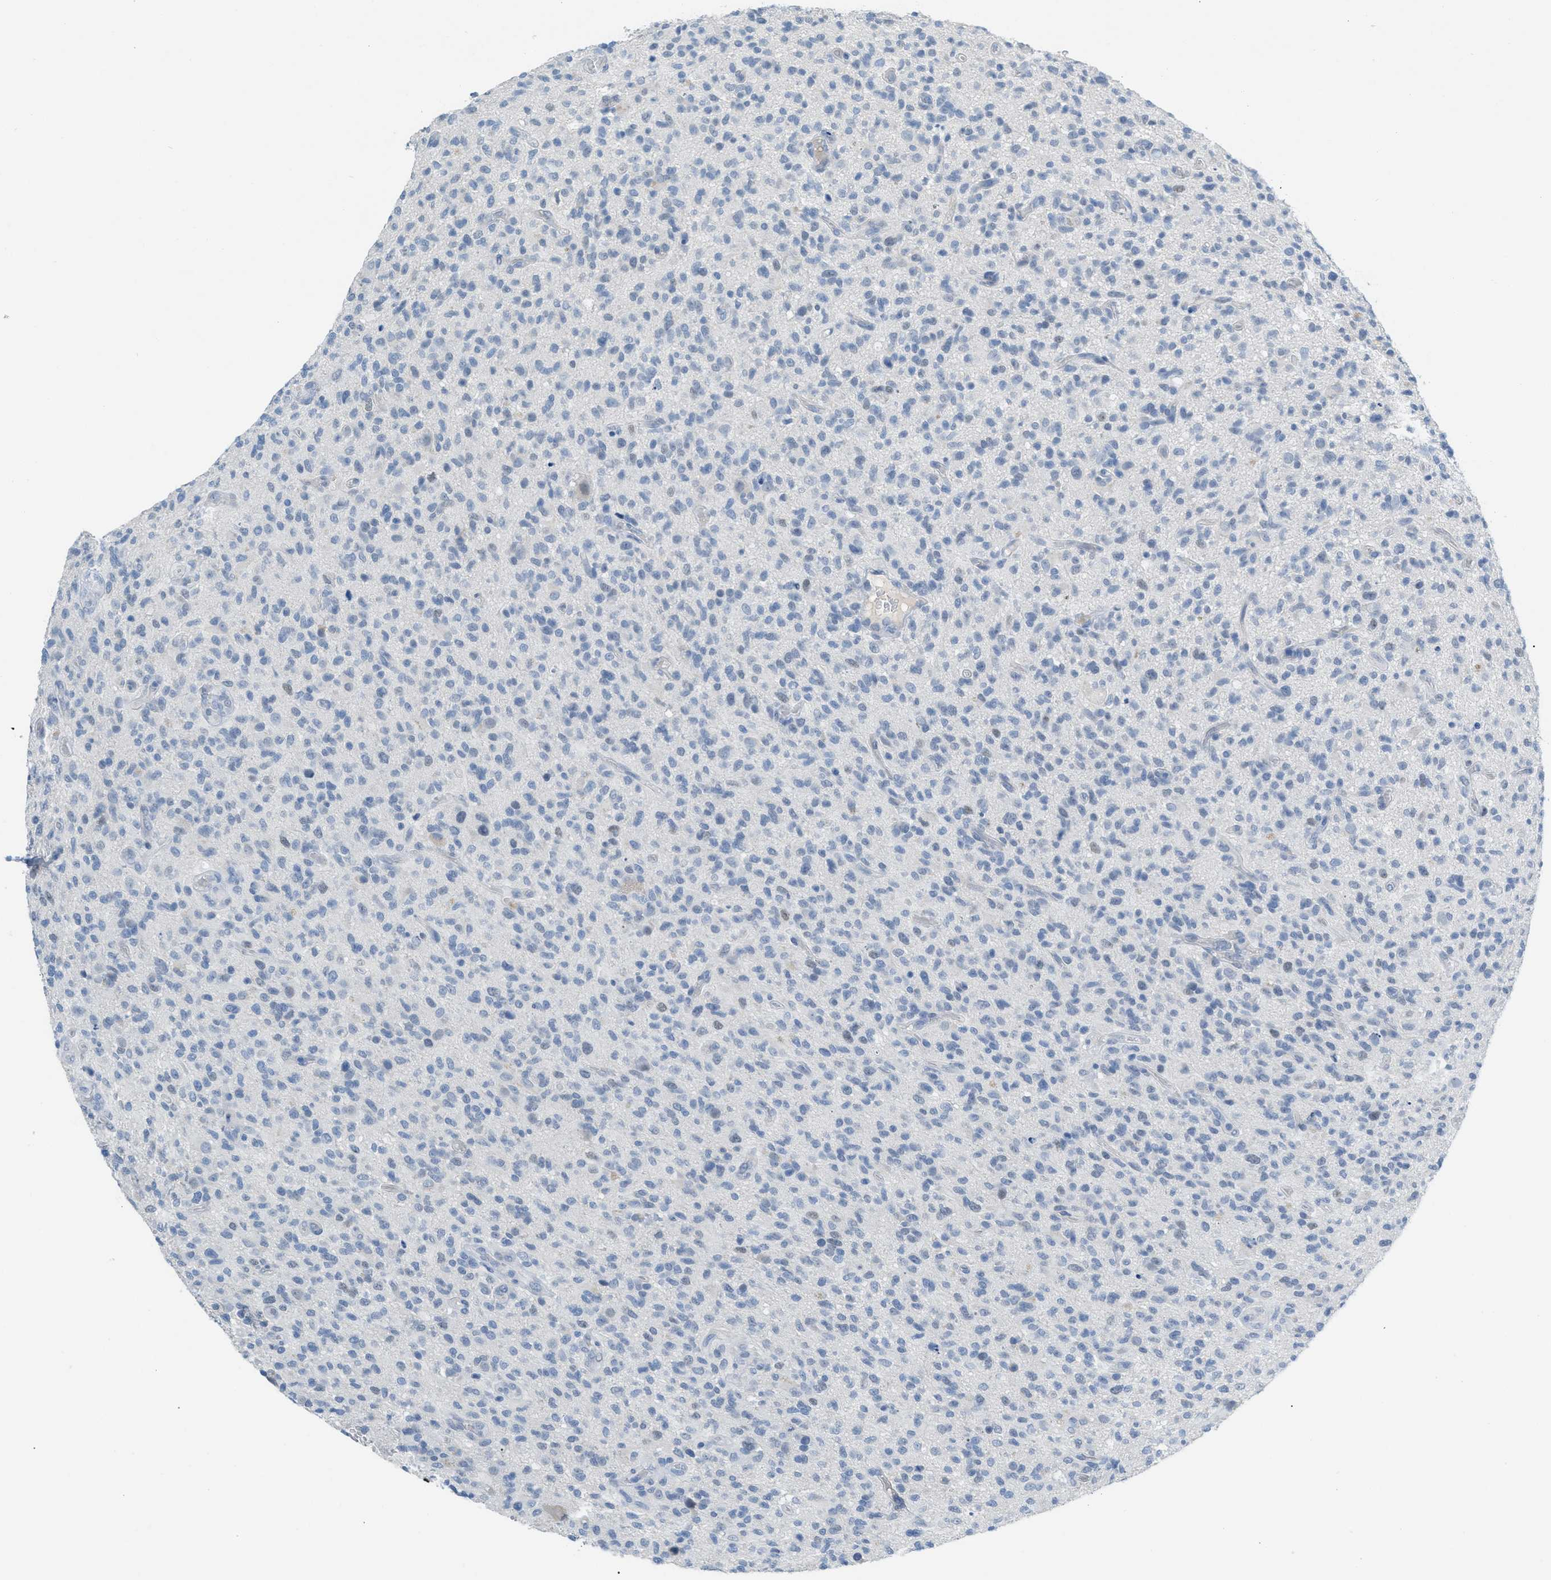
{"staining": {"intensity": "negative", "quantity": "none", "location": "none"}, "tissue": "glioma", "cell_type": "Tumor cells", "image_type": "cancer", "snomed": [{"axis": "morphology", "description": "Glioma, malignant, High grade"}, {"axis": "topography", "description": "Brain"}], "caption": "DAB immunohistochemical staining of glioma reveals no significant positivity in tumor cells.", "gene": "HSF2", "patient": {"sex": "male", "age": 71}}